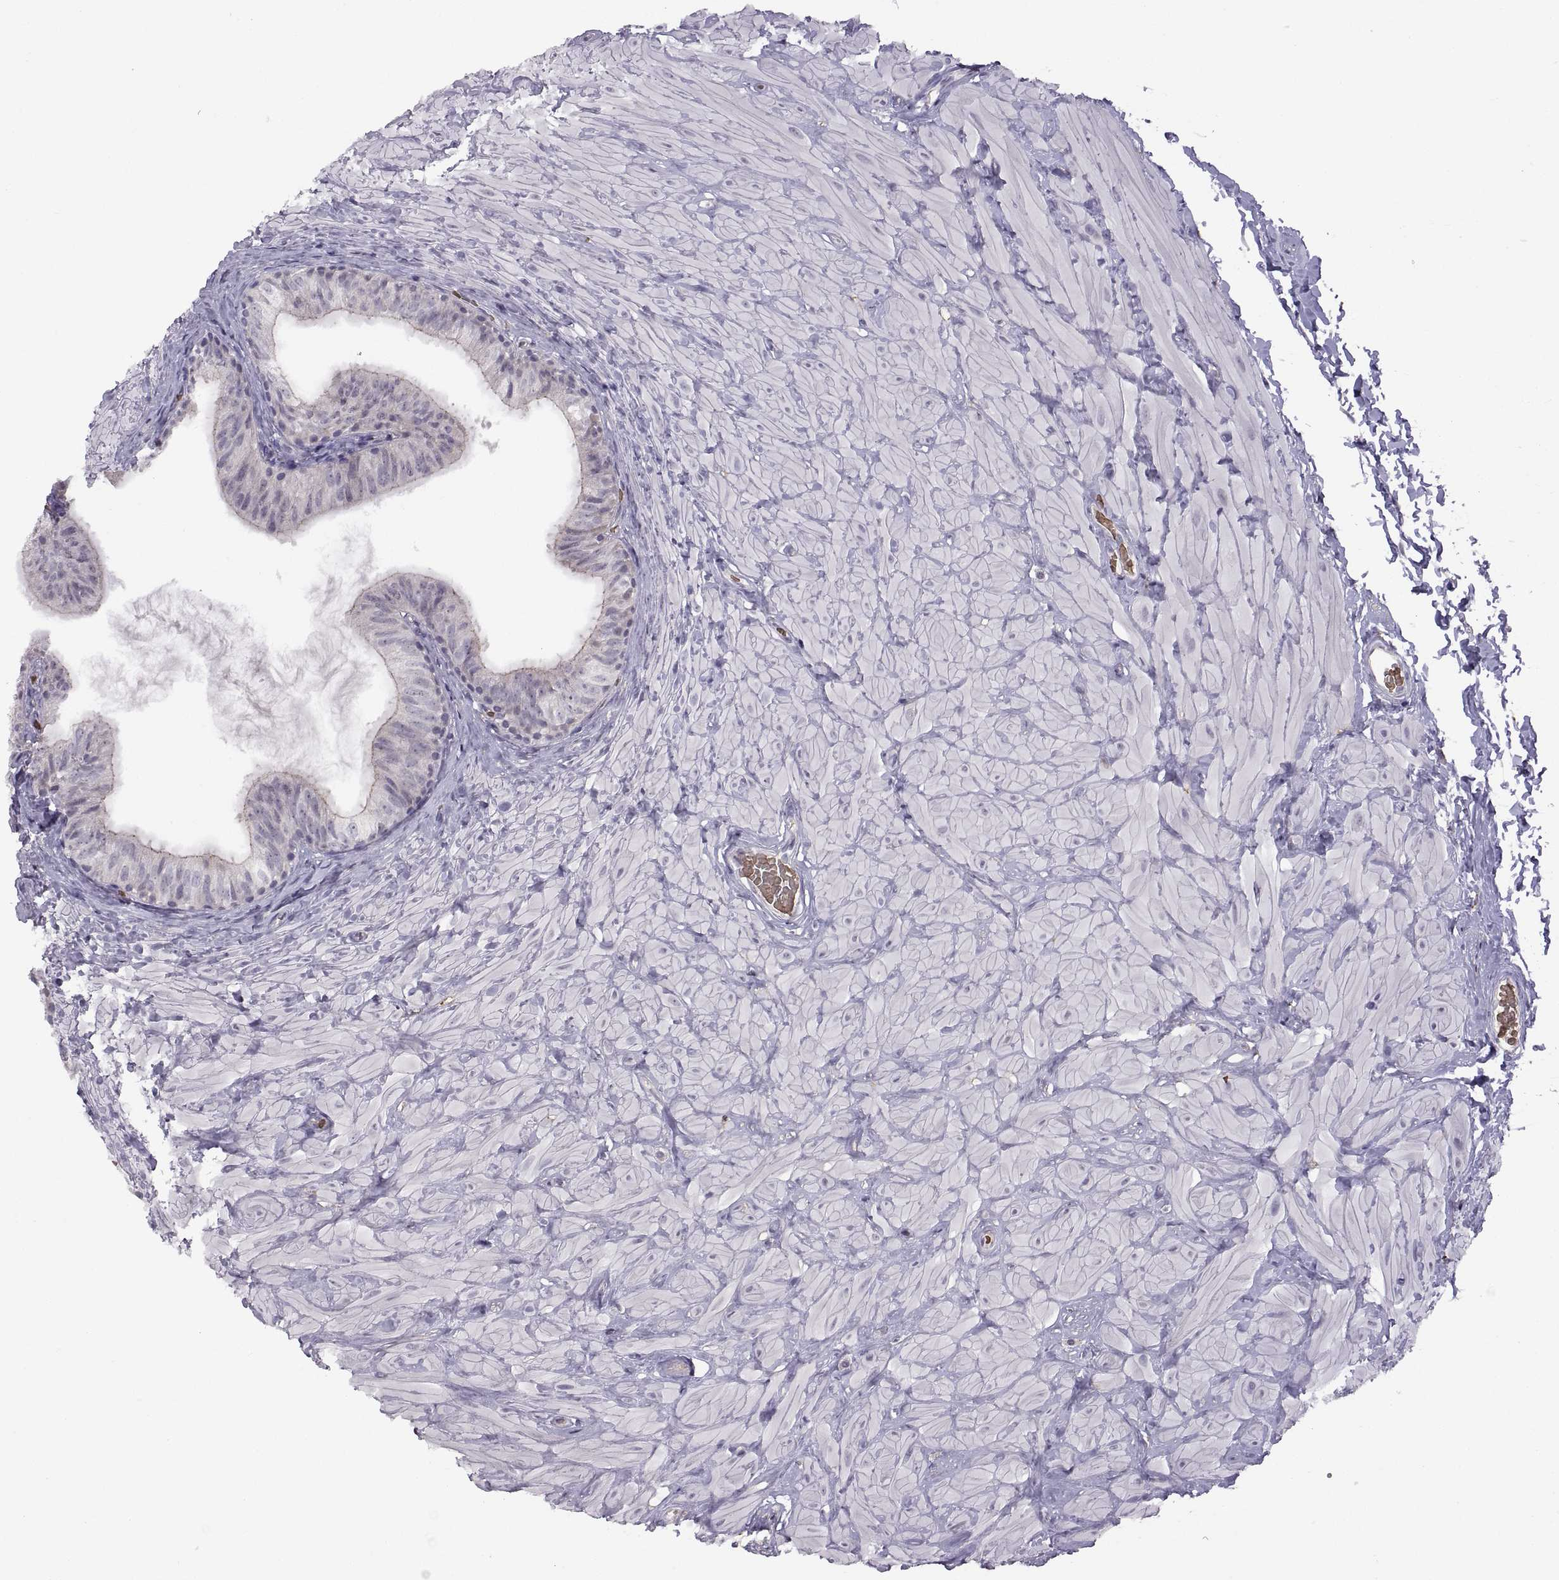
{"staining": {"intensity": "negative", "quantity": "none", "location": "none"}, "tissue": "epididymis", "cell_type": "Glandular cells", "image_type": "normal", "snomed": [{"axis": "morphology", "description": "Normal tissue, NOS"}, {"axis": "topography", "description": "Epididymis"}, {"axis": "topography", "description": "Vas deferens"}], "caption": "Glandular cells are negative for brown protein staining in unremarkable epididymis. (Immunohistochemistry (ihc), brightfield microscopy, high magnification).", "gene": "MEIOC", "patient": {"sex": "male", "age": 23}}